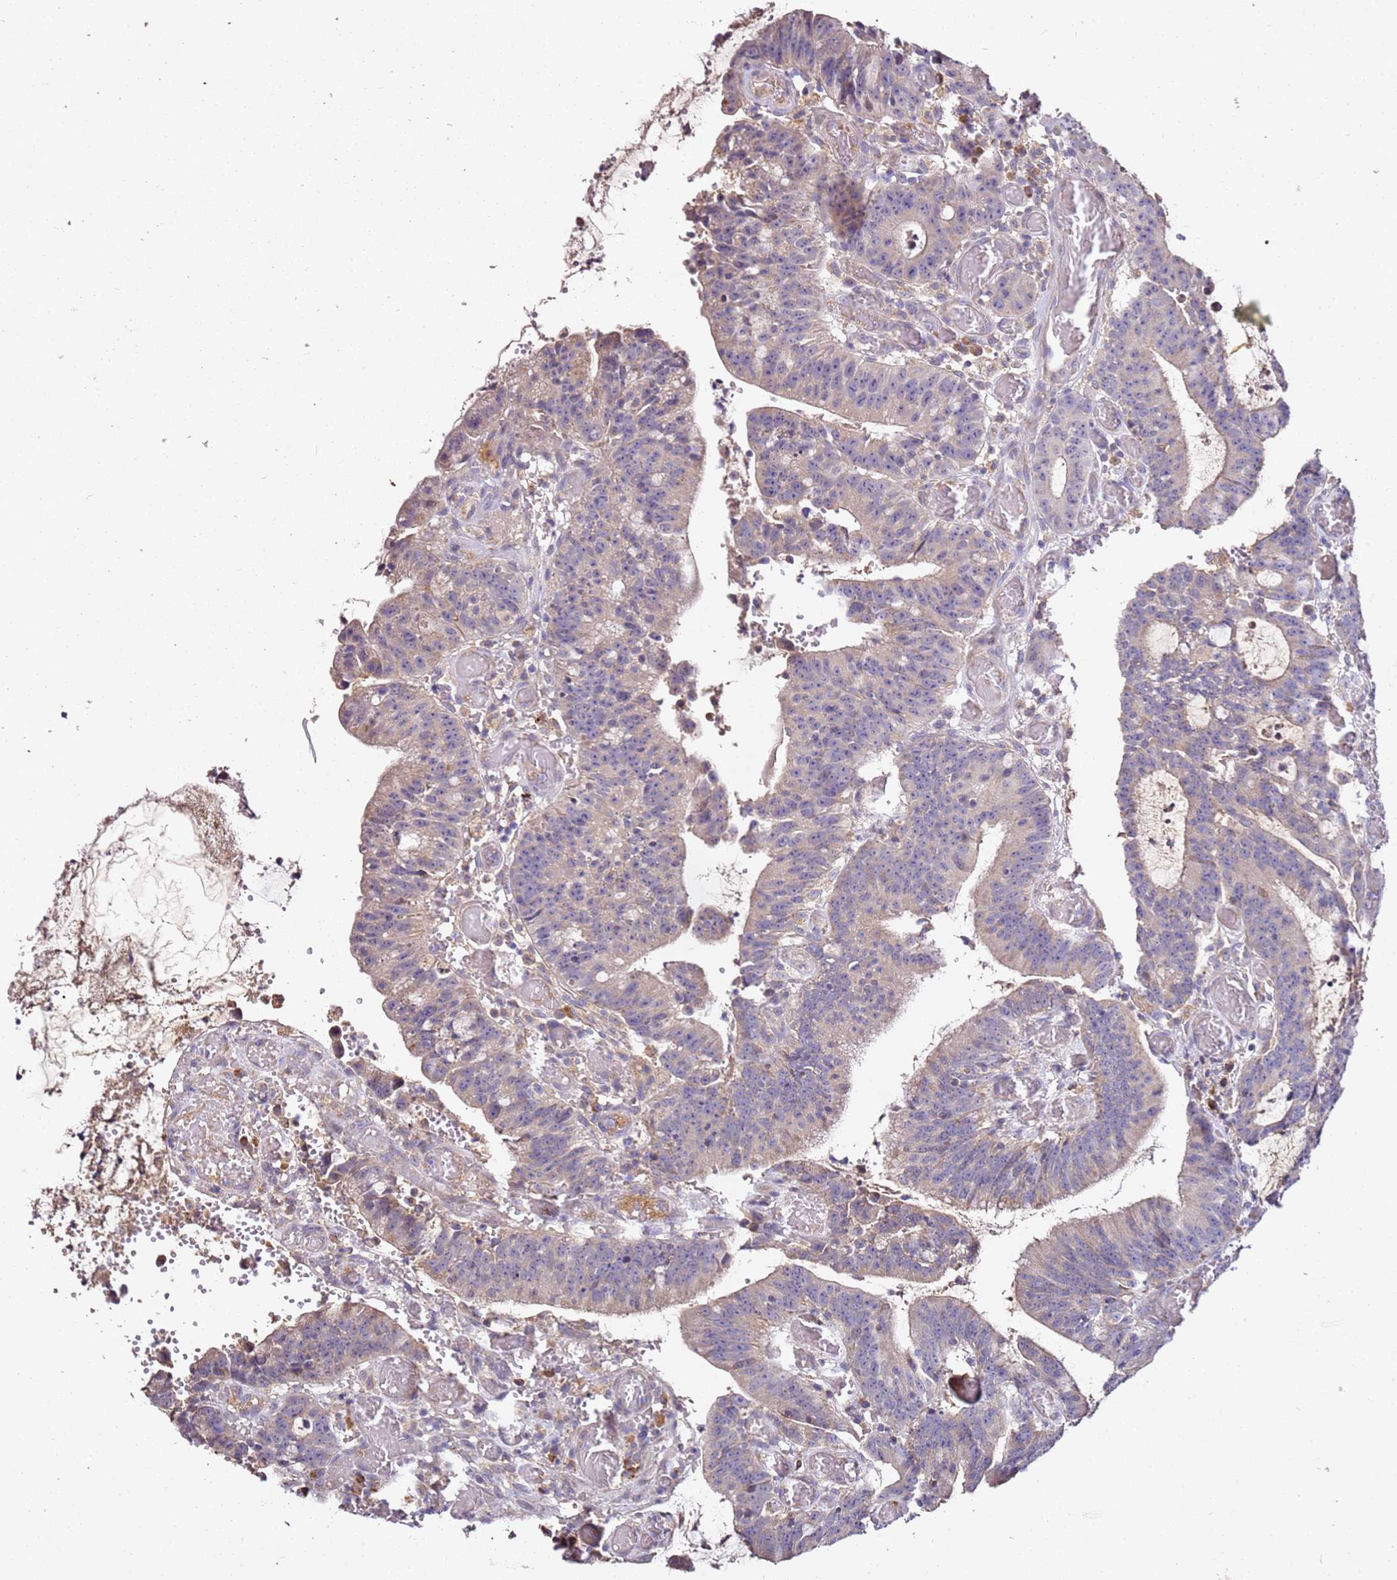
{"staining": {"intensity": "negative", "quantity": "none", "location": "none"}, "tissue": "colorectal cancer", "cell_type": "Tumor cells", "image_type": "cancer", "snomed": [{"axis": "morphology", "description": "Adenocarcinoma, NOS"}, {"axis": "topography", "description": "Rectum"}], "caption": "Tumor cells are negative for brown protein staining in colorectal cancer (adenocarcinoma).", "gene": "OR2B11", "patient": {"sex": "female", "age": 77}}